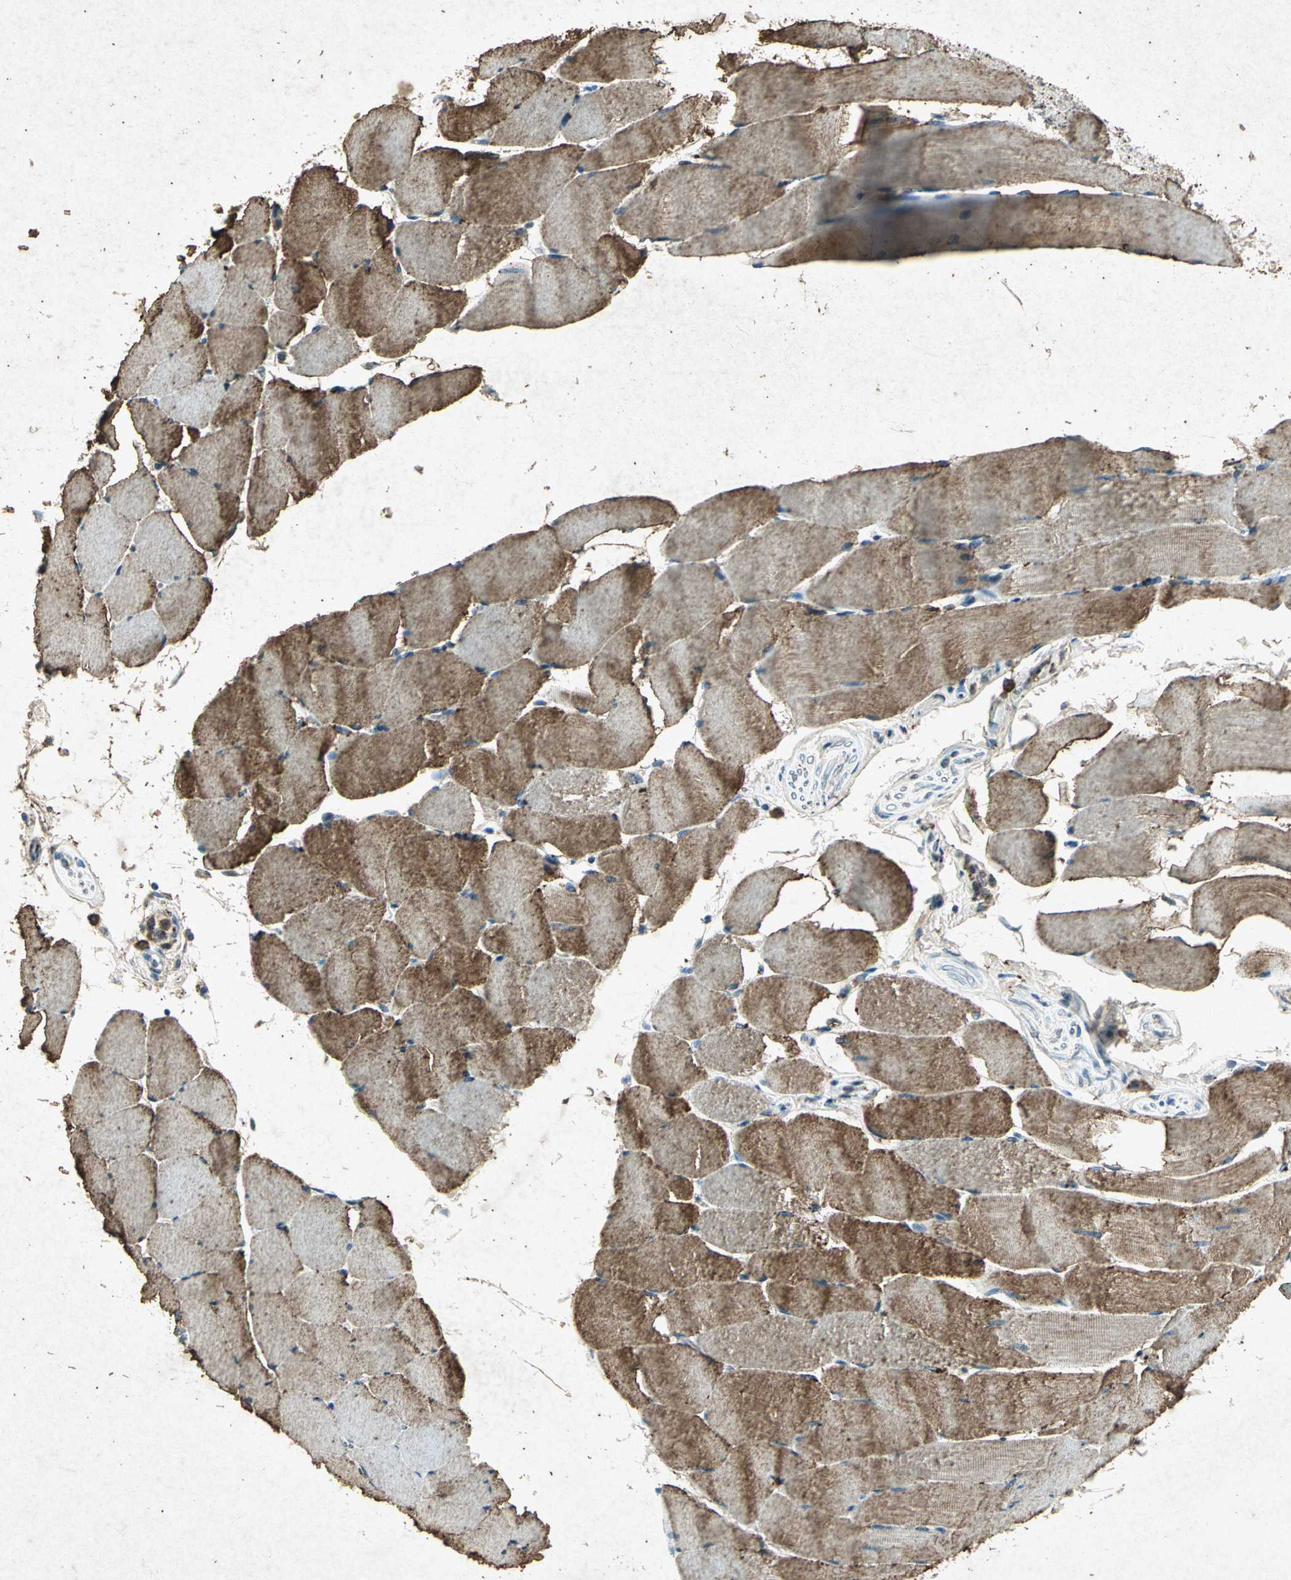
{"staining": {"intensity": "moderate", "quantity": "25%-75%", "location": "cytoplasmic/membranous"}, "tissue": "skeletal muscle", "cell_type": "Myocytes", "image_type": "normal", "snomed": [{"axis": "morphology", "description": "Normal tissue, NOS"}, {"axis": "topography", "description": "Skeletal muscle"}], "caption": "This micrograph demonstrates IHC staining of benign skeletal muscle, with medium moderate cytoplasmic/membranous positivity in about 25%-75% of myocytes.", "gene": "PSEN1", "patient": {"sex": "male", "age": 62}}